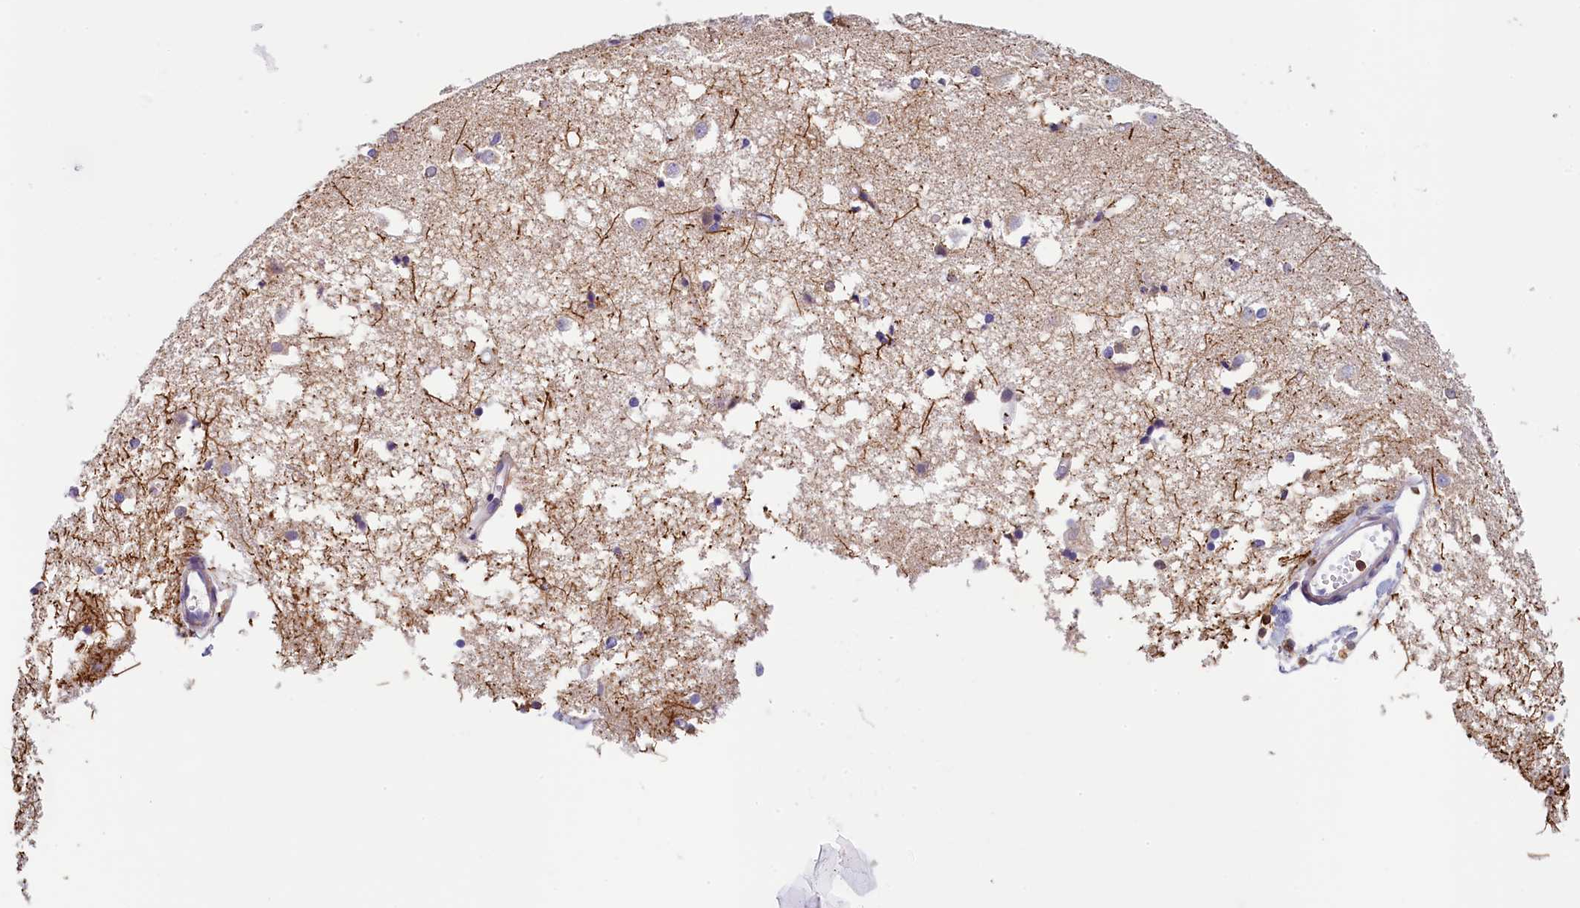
{"staining": {"intensity": "weak", "quantity": "<25%", "location": "cytoplasmic/membranous"}, "tissue": "caudate", "cell_type": "Glial cells", "image_type": "normal", "snomed": [{"axis": "morphology", "description": "Normal tissue, NOS"}, {"axis": "topography", "description": "Lateral ventricle wall"}], "caption": "Caudate stained for a protein using IHC demonstrates no staining glial cells.", "gene": "TRAF3IP3", "patient": {"sex": "male", "age": 45}}